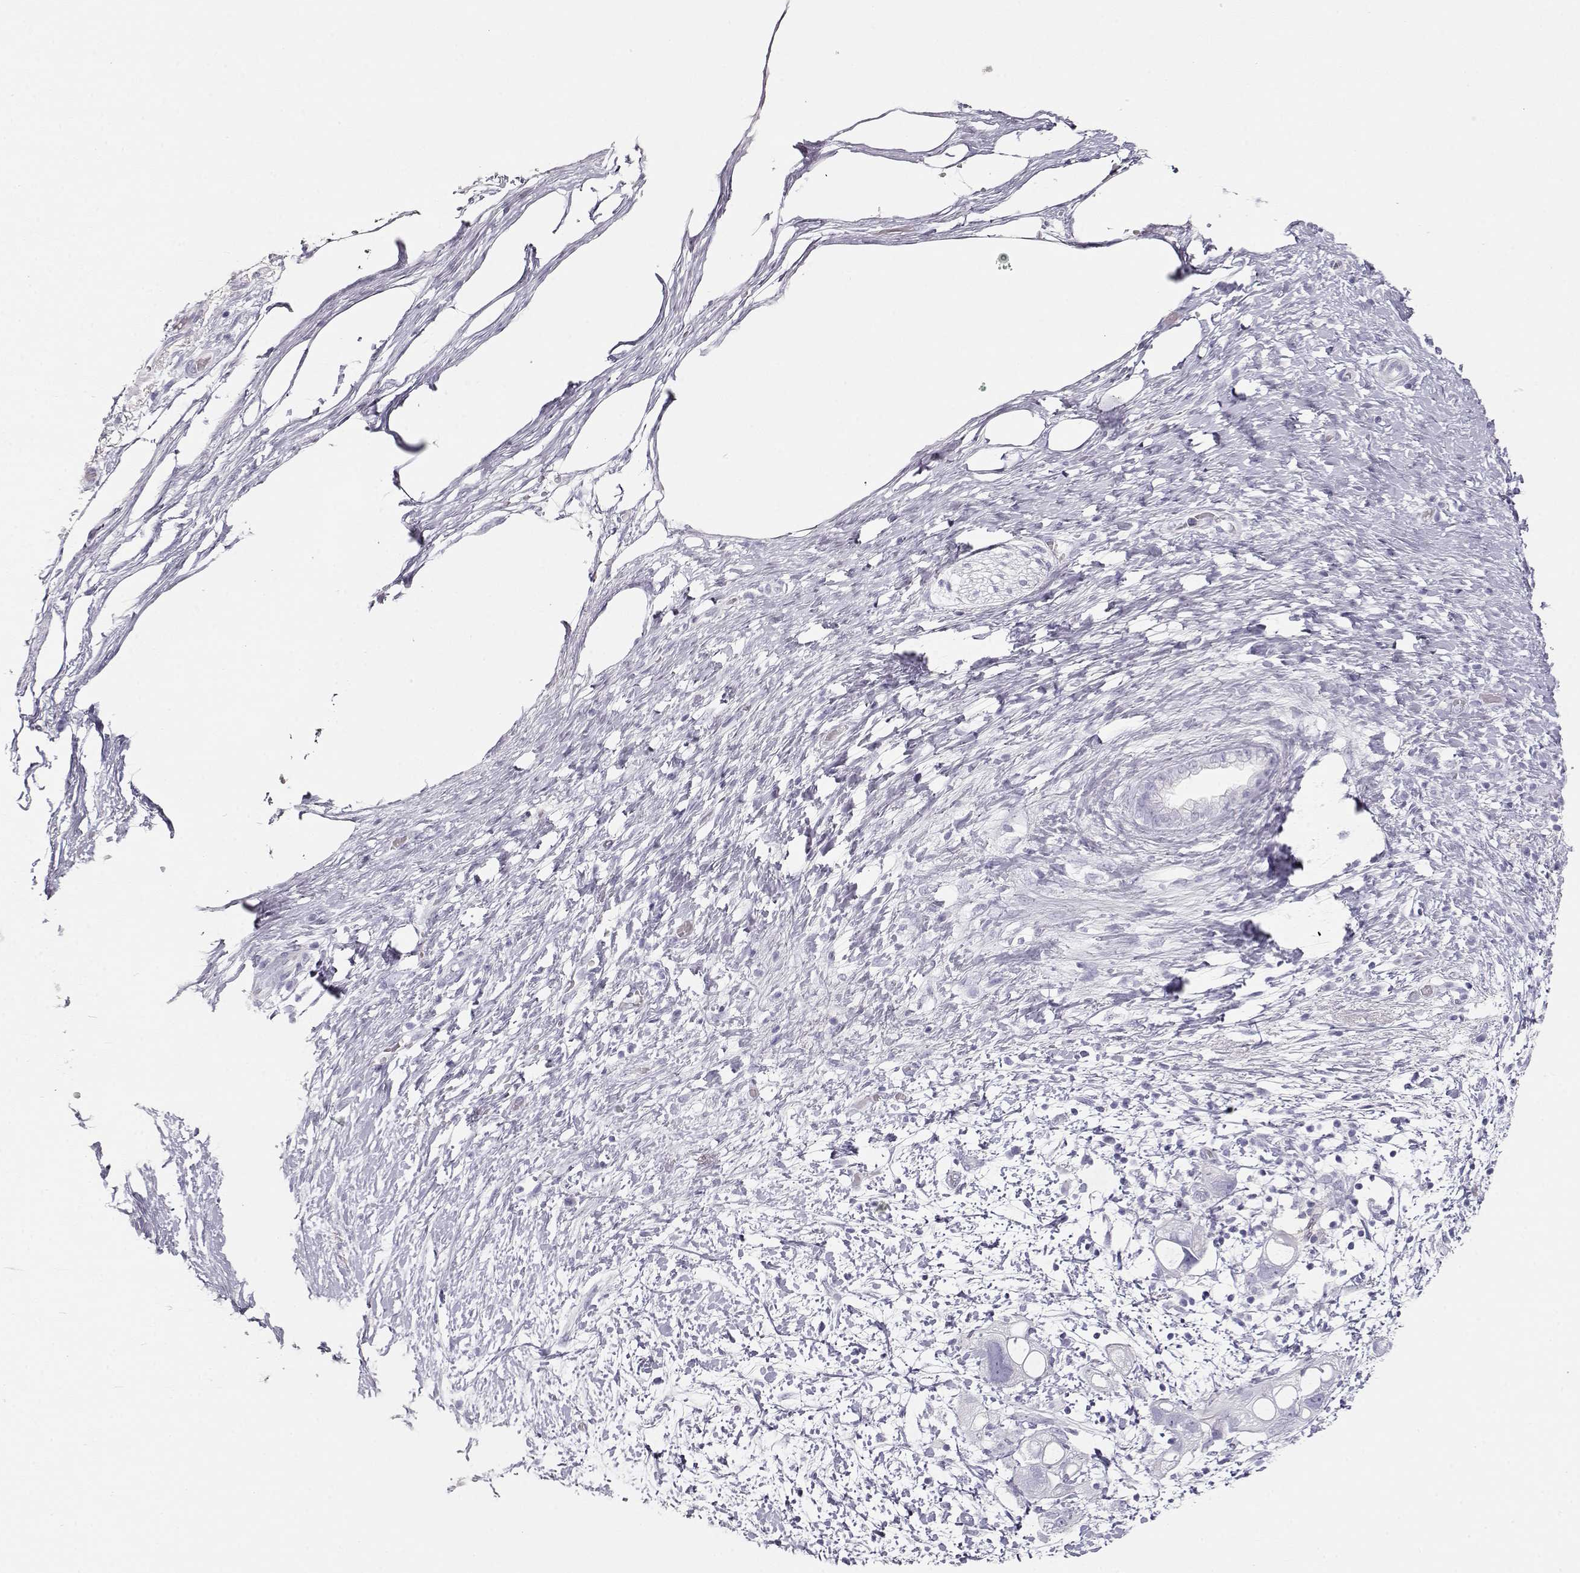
{"staining": {"intensity": "negative", "quantity": "none", "location": "none"}, "tissue": "pancreatic cancer", "cell_type": "Tumor cells", "image_type": "cancer", "snomed": [{"axis": "morphology", "description": "Adenocarcinoma, NOS"}, {"axis": "topography", "description": "Pancreas"}], "caption": "IHC photomicrograph of human adenocarcinoma (pancreatic) stained for a protein (brown), which exhibits no expression in tumor cells.", "gene": "TKTL1", "patient": {"sex": "female", "age": 72}}